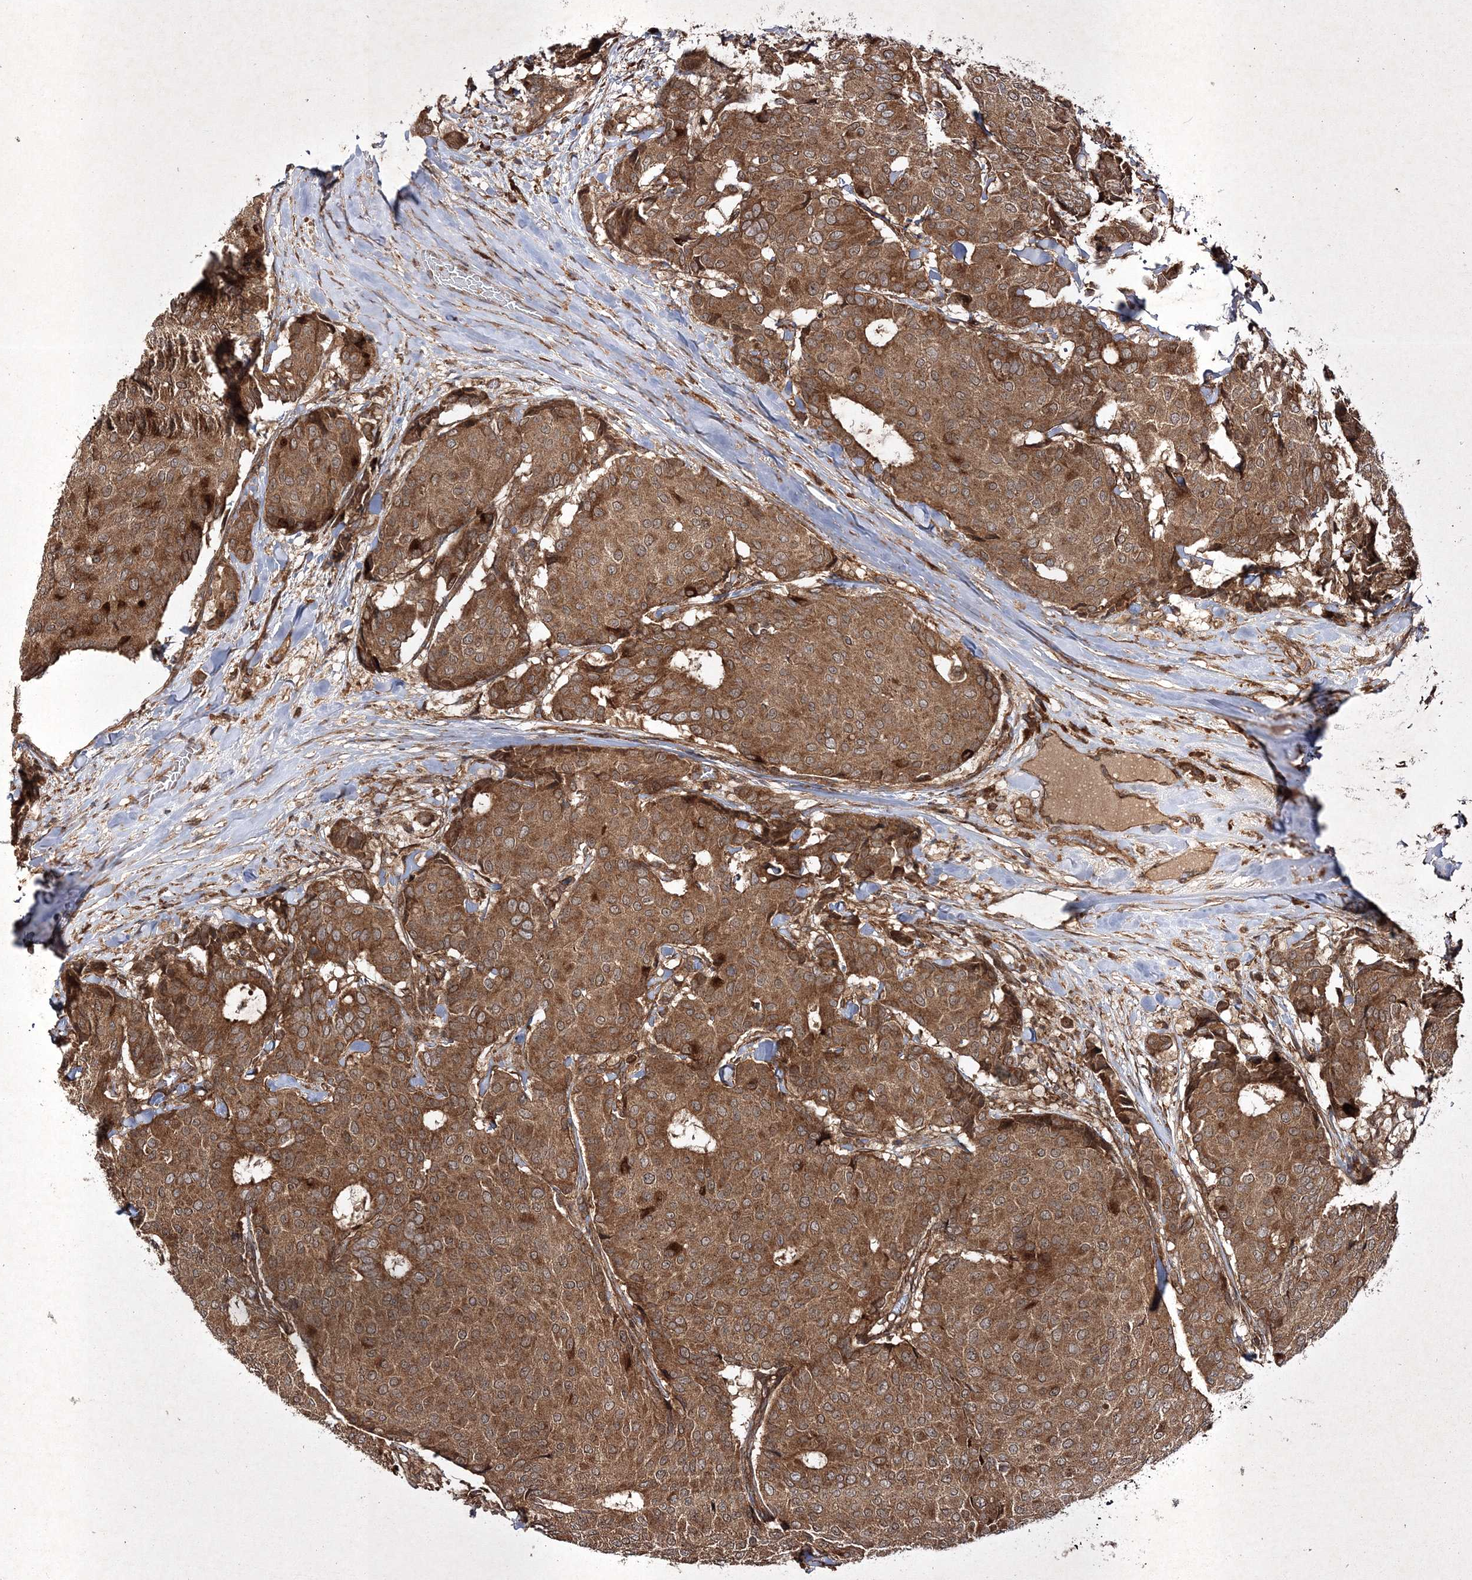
{"staining": {"intensity": "strong", "quantity": ">75%", "location": "cytoplasmic/membranous"}, "tissue": "breast cancer", "cell_type": "Tumor cells", "image_type": "cancer", "snomed": [{"axis": "morphology", "description": "Duct carcinoma"}, {"axis": "topography", "description": "Breast"}], "caption": "Protein staining displays strong cytoplasmic/membranous positivity in about >75% of tumor cells in breast cancer.", "gene": "DNAJC13", "patient": {"sex": "female", "age": 75}}